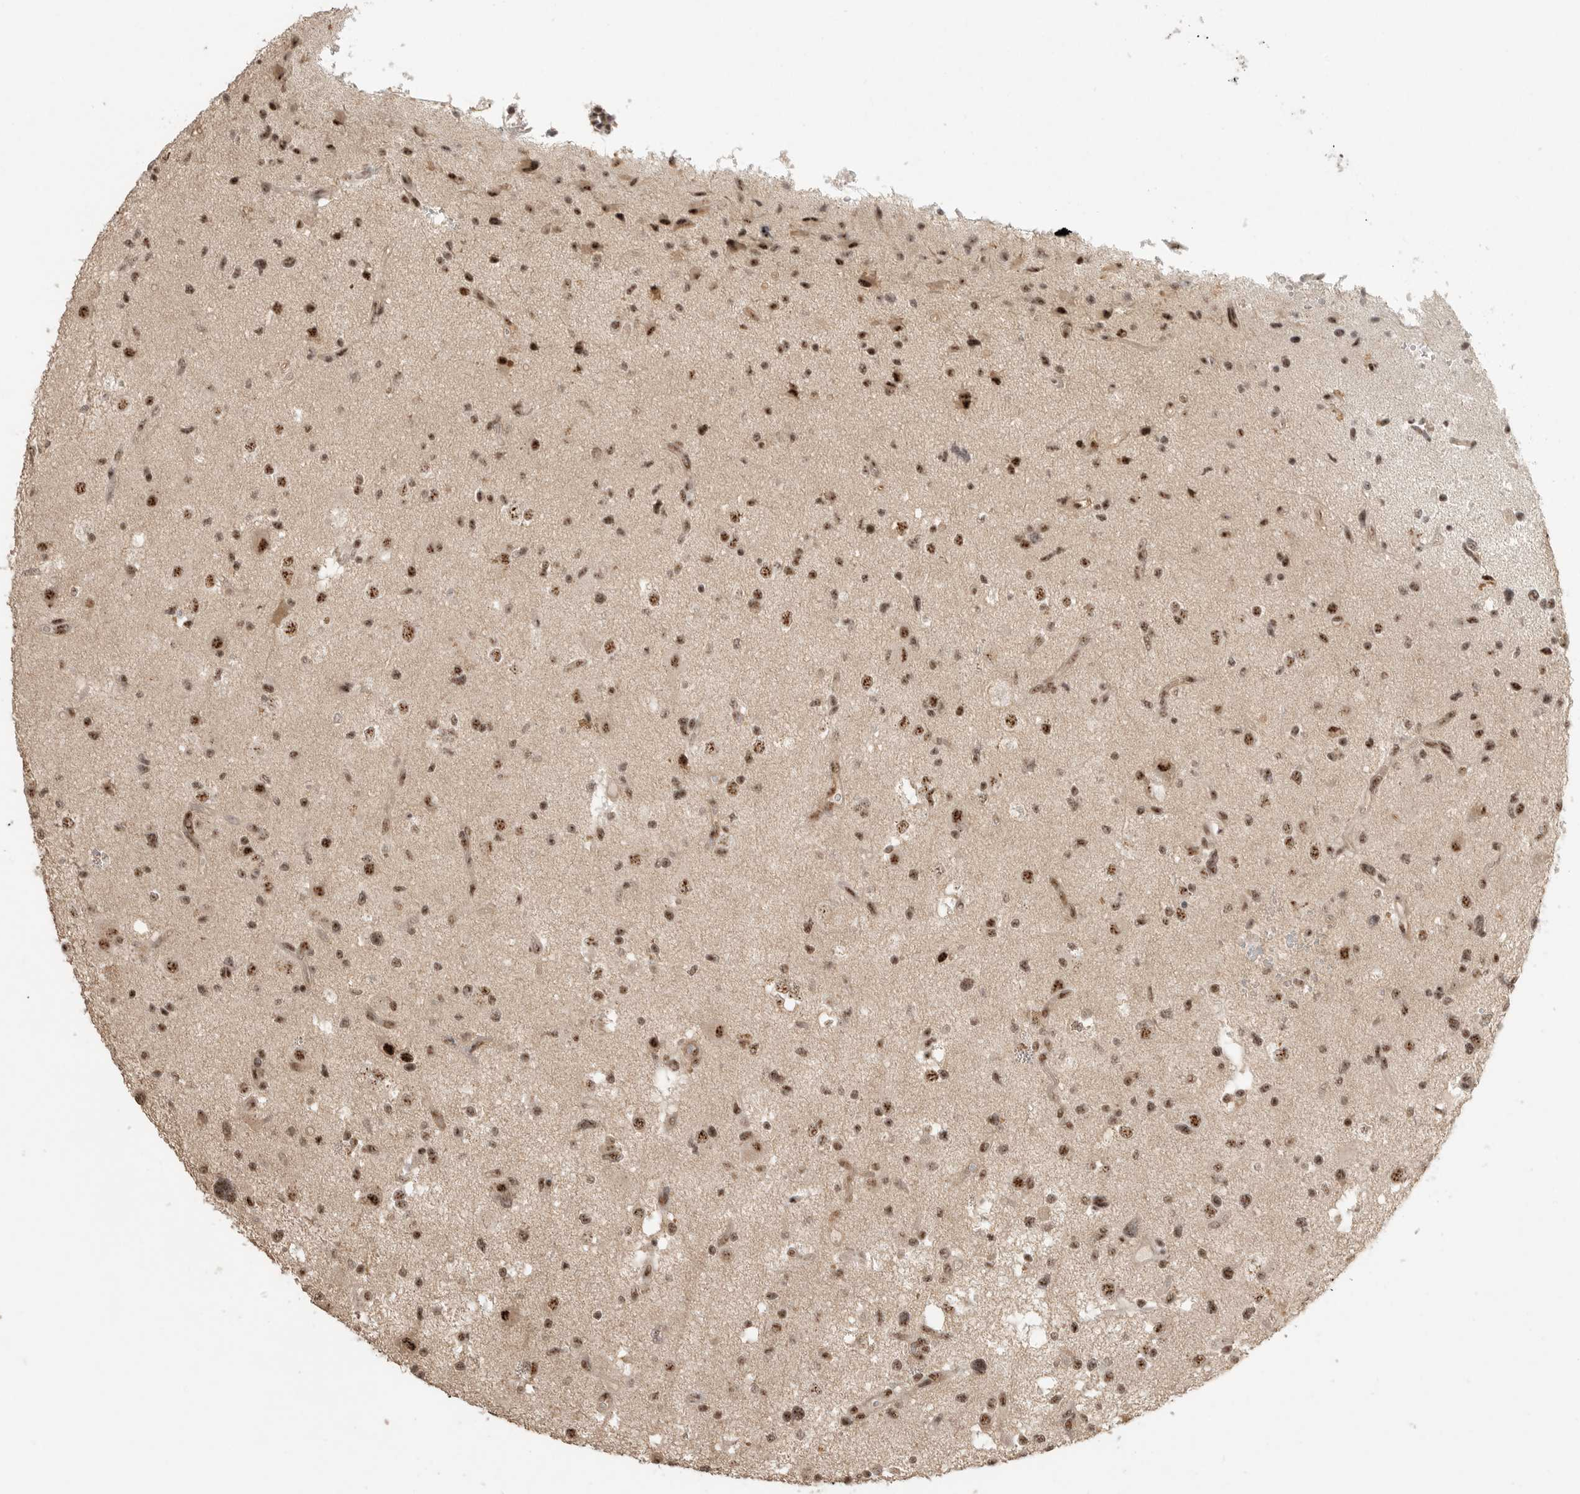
{"staining": {"intensity": "strong", "quantity": ">75%", "location": "nuclear"}, "tissue": "glioma", "cell_type": "Tumor cells", "image_type": "cancer", "snomed": [{"axis": "morphology", "description": "Glioma, malignant, High grade"}, {"axis": "topography", "description": "Brain"}], "caption": "High-power microscopy captured an immunohistochemistry micrograph of malignant high-grade glioma, revealing strong nuclear positivity in about >75% of tumor cells. Ihc stains the protein in brown and the nuclei are stained blue.", "gene": "POMP", "patient": {"sex": "male", "age": 33}}